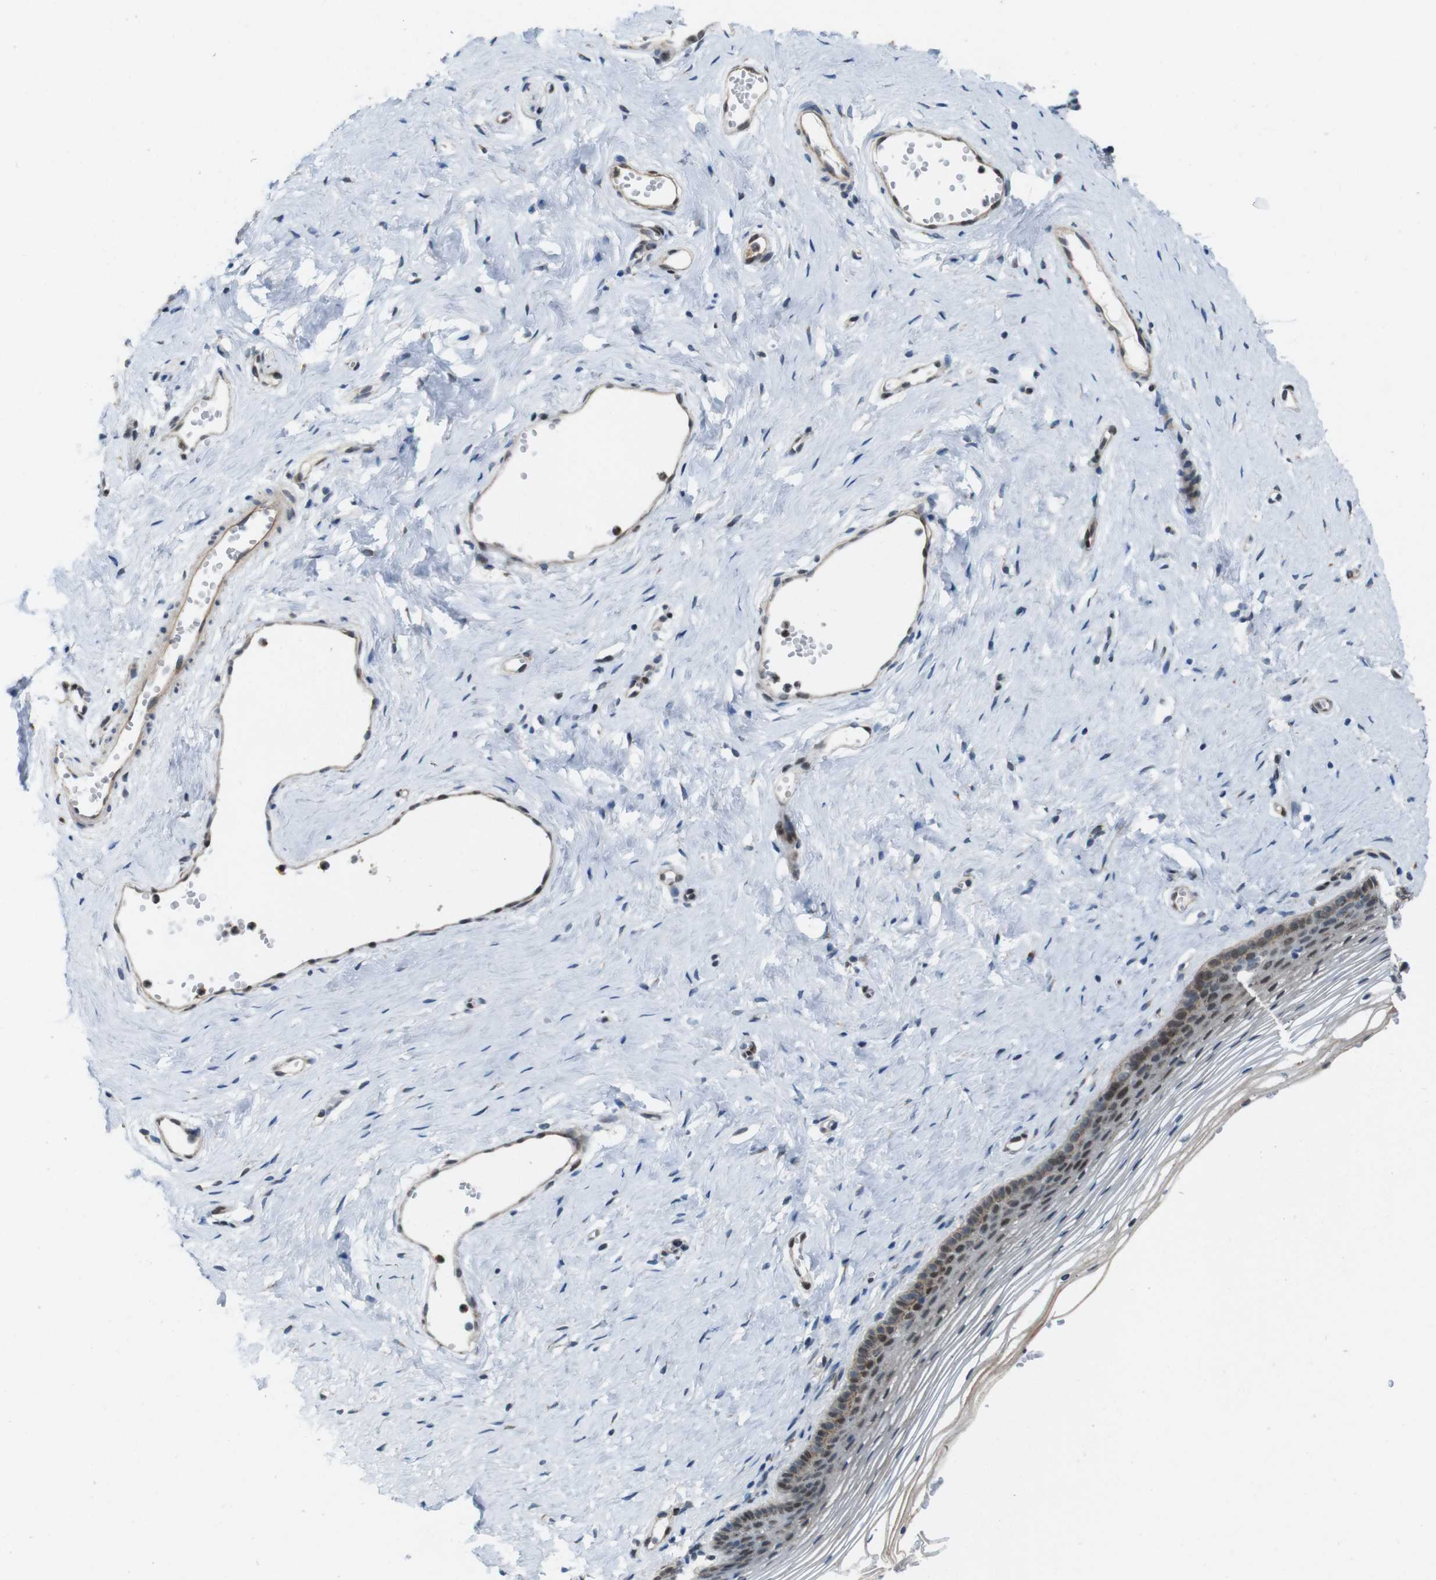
{"staining": {"intensity": "weak", "quantity": "<25%", "location": "nuclear"}, "tissue": "vagina", "cell_type": "Squamous epithelial cells", "image_type": "normal", "snomed": [{"axis": "morphology", "description": "Normal tissue, NOS"}, {"axis": "topography", "description": "Vagina"}], "caption": "Protein analysis of benign vagina demonstrates no significant staining in squamous epithelial cells.", "gene": "SKI", "patient": {"sex": "female", "age": 32}}